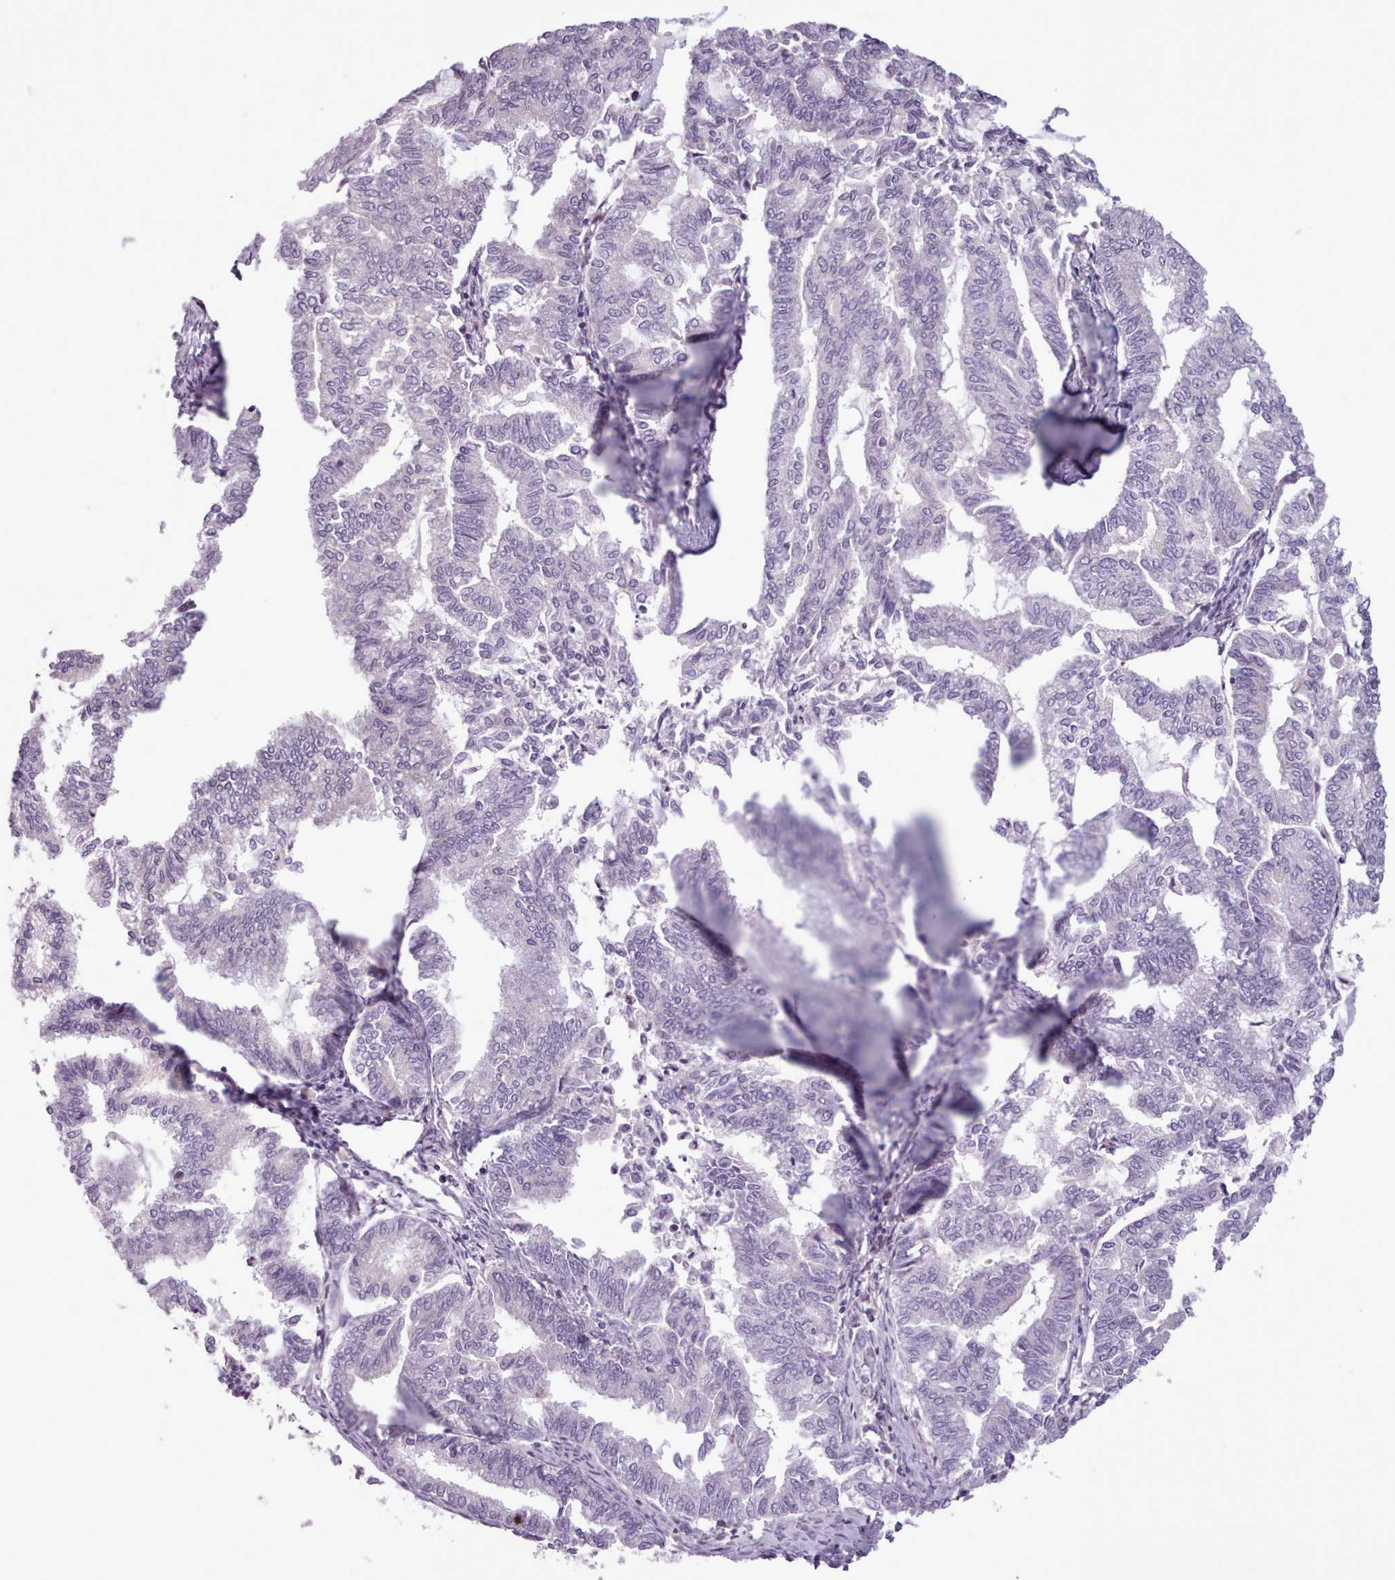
{"staining": {"intensity": "negative", "quantity": "none", "location": "none"}, "tissue": "endometrial cancer", "cell_type": "Tumor cells", "image_type": "cancer", "snomed": [{"axis": "morphology", "description": "Adenocarcinoma, NOS"}, {"axis": "topography", "description": "Endometrium"}], "caption": "This is a micrograph of immunohistochemistry (IHC) staining of endometrial cancer, which shows no positivity in tumor cells.", "gene": "SLURP1", "patient": {"sex": "female", "age": 79}}